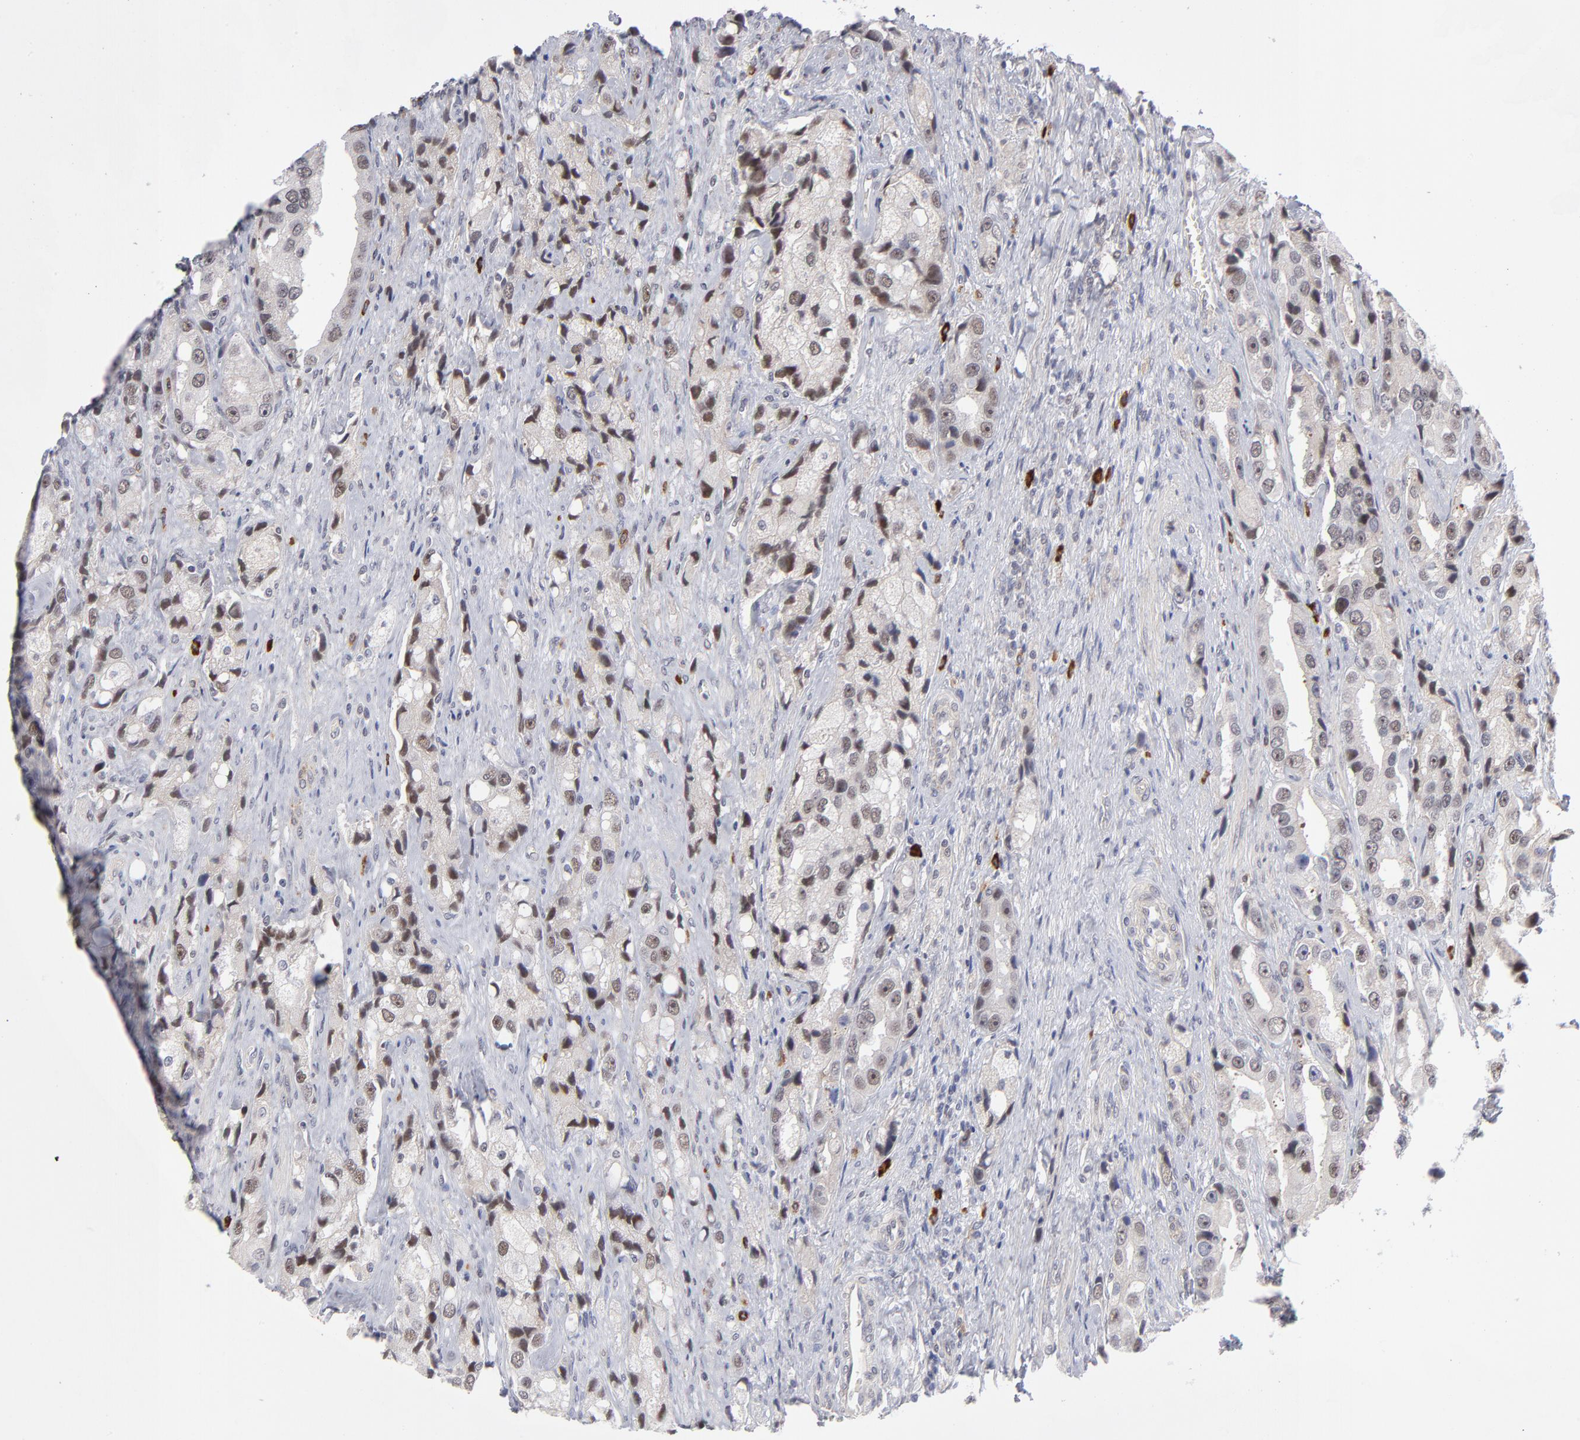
{"staining": {"intensity": "moderate", "quantity": "25%-75%", "location": "nuclear"}, "tissue": "prostate cancer", "cell_type": "Tumor cells", "image_type": "cancer", "snomed": [{"axis": "morphology", "description": "Adenocarcinoma, High grade"}, {"axis": "topography", "description": "Prostate"}], "caption": "Tumor cells show moderate nuclear expression in approximately 25%-75% of cells in prostate cancer (high-grade adenocarcinoma).", "gene": "NBN", "patient": {"sex": "male", "age": 63}}